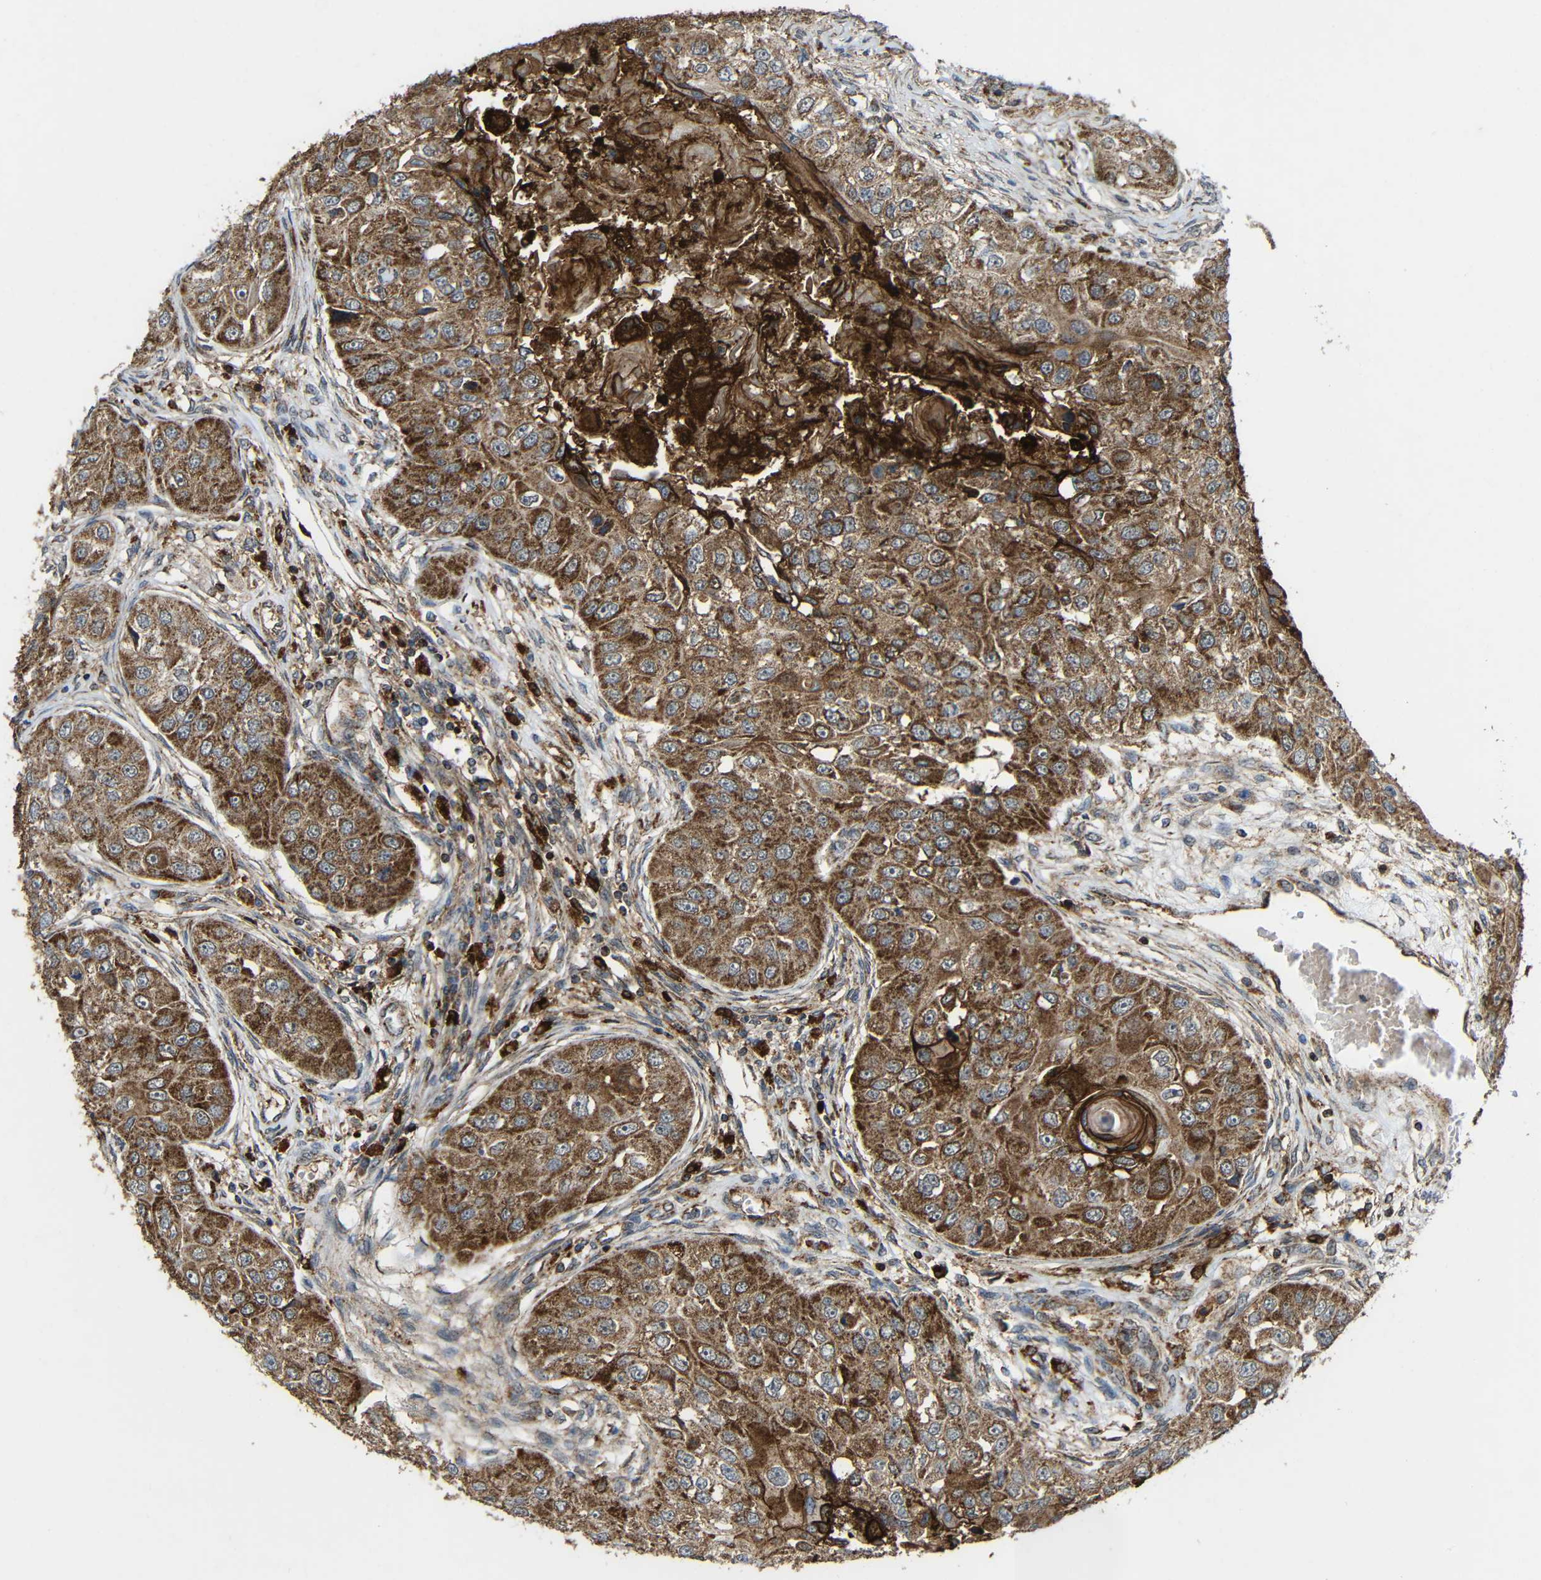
{"staining": {"intensity": "moderate", "quantity": ">75%", "location": "cytoplasmic/membranous"}, "tissue": "head and neck cancer", "cell_type": "Tumor cells", "image_type": "cancer", "snomed": [{"axis": "morphology", "description": "Normal tissue, NOS"}, {"axis": "morphology", "description": "Squamous cell carcinoma, NOS"}, {"axis": "topography", "description": "Skeletal muscle"}, {"axis": "topography", "description": "Head-Neck"}], "caption": "Head and neck cancer stained with DAB (3,3'-diaminobenzidine) IHC displays medium levels of moderate cytoplasmic/membranous expression in about >75% of tumor cells. The staining was performed using DAB to visualize the protein expression in brown, while the nuclei were stained in blue with hematoxylin (Magnification: 20x).", "gene": "C1GALT1", "patient": {"sex": "male", "age": 51}}